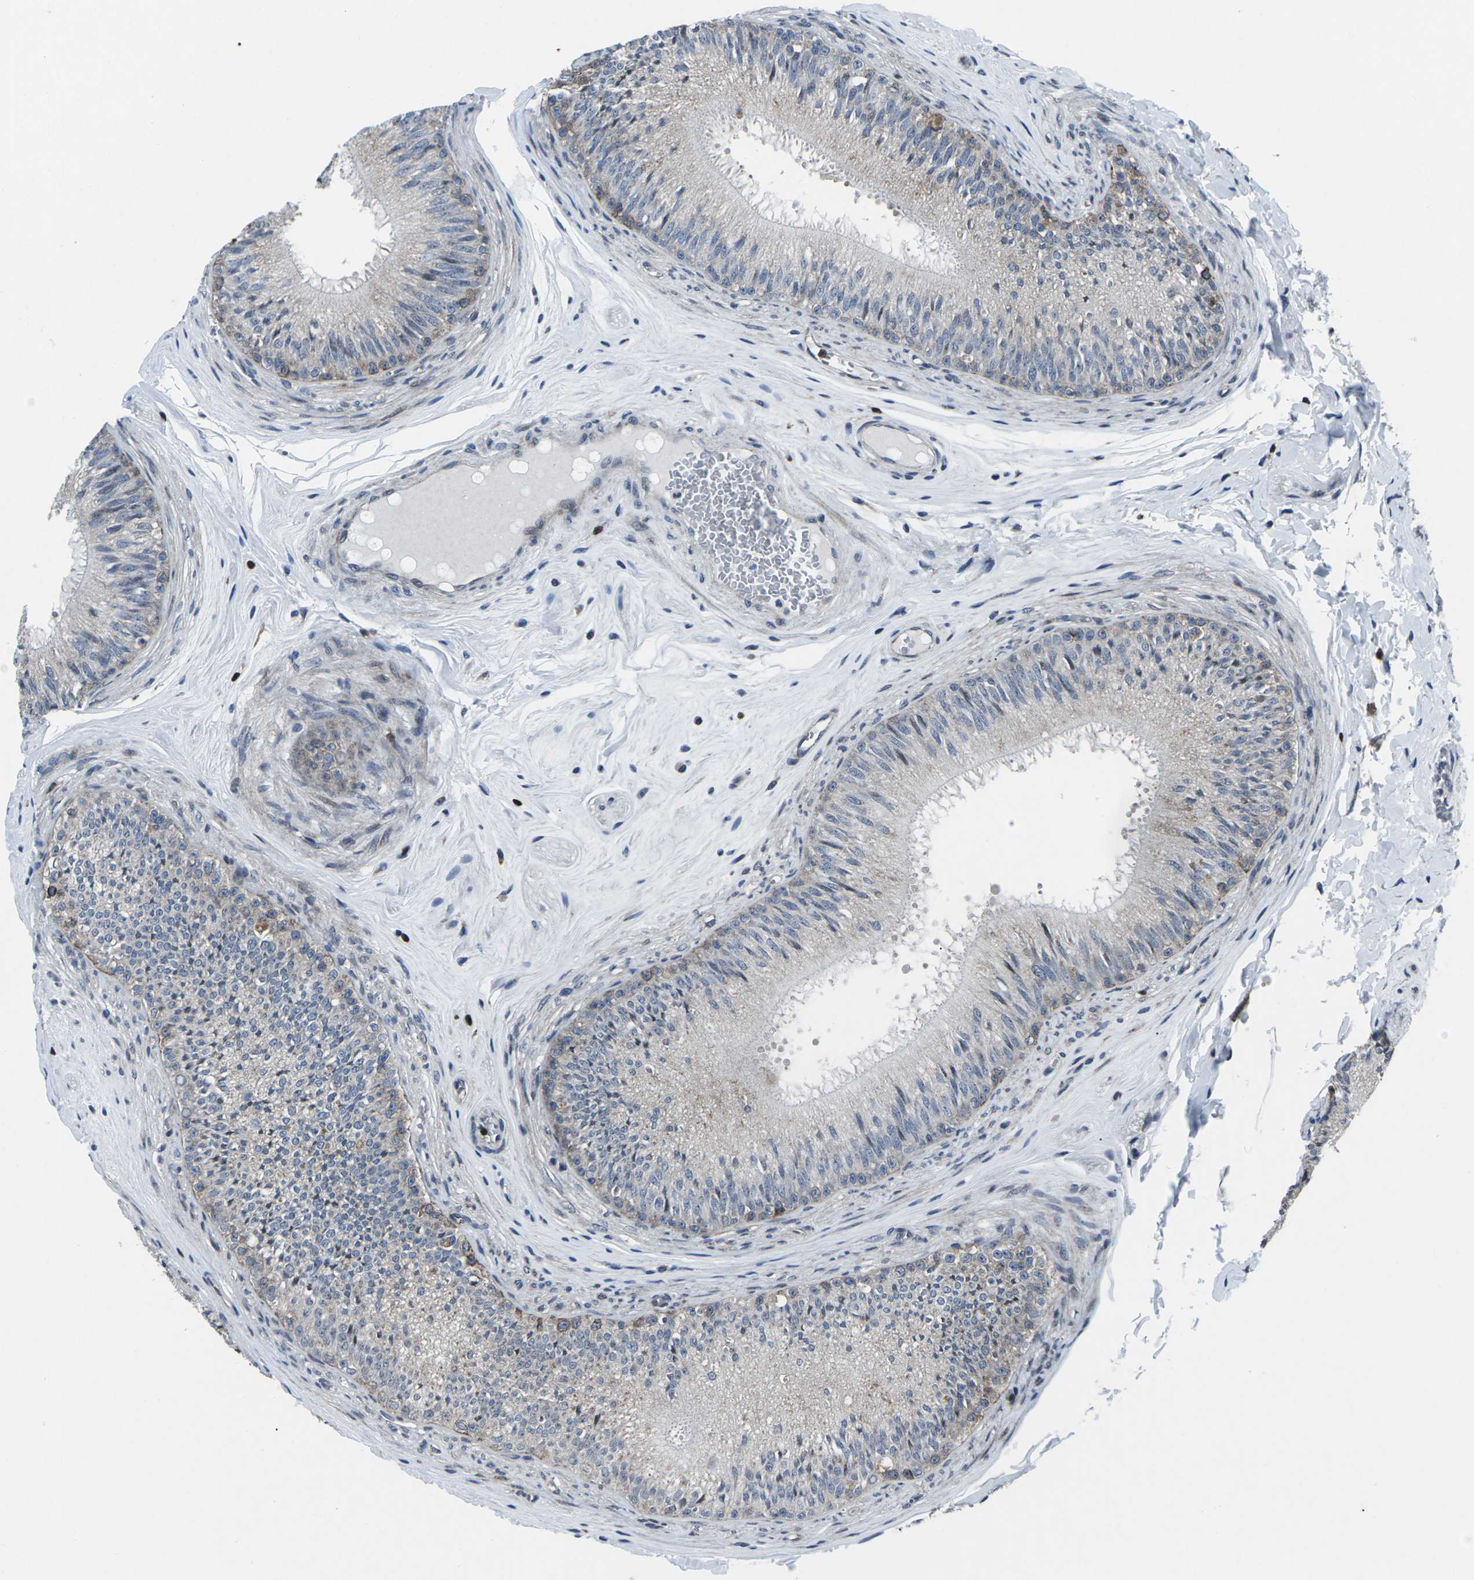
{"staining": {"intensity": "strong", "quantity": "<25%", "location": "cytoplasmic/membranous"}, "tissue": "epididymis", "cell_type": "Glandular cells", "image_type": "normal", "snomed": [{"axis": "morphology", "description": "Normal tissue, NOS"}, {"axis": "topography", "description": "Testis"}, {"axis": "topography", "description": "Epididymis"}], "caption": "Benign epididymis was stained to show a protein in brown. There is medium levels of strong cytoplasmic/membranous staining in about <25% of glandular cells.", "gene": "STAT4", "patient": {"sex": "male", "age": 36}}